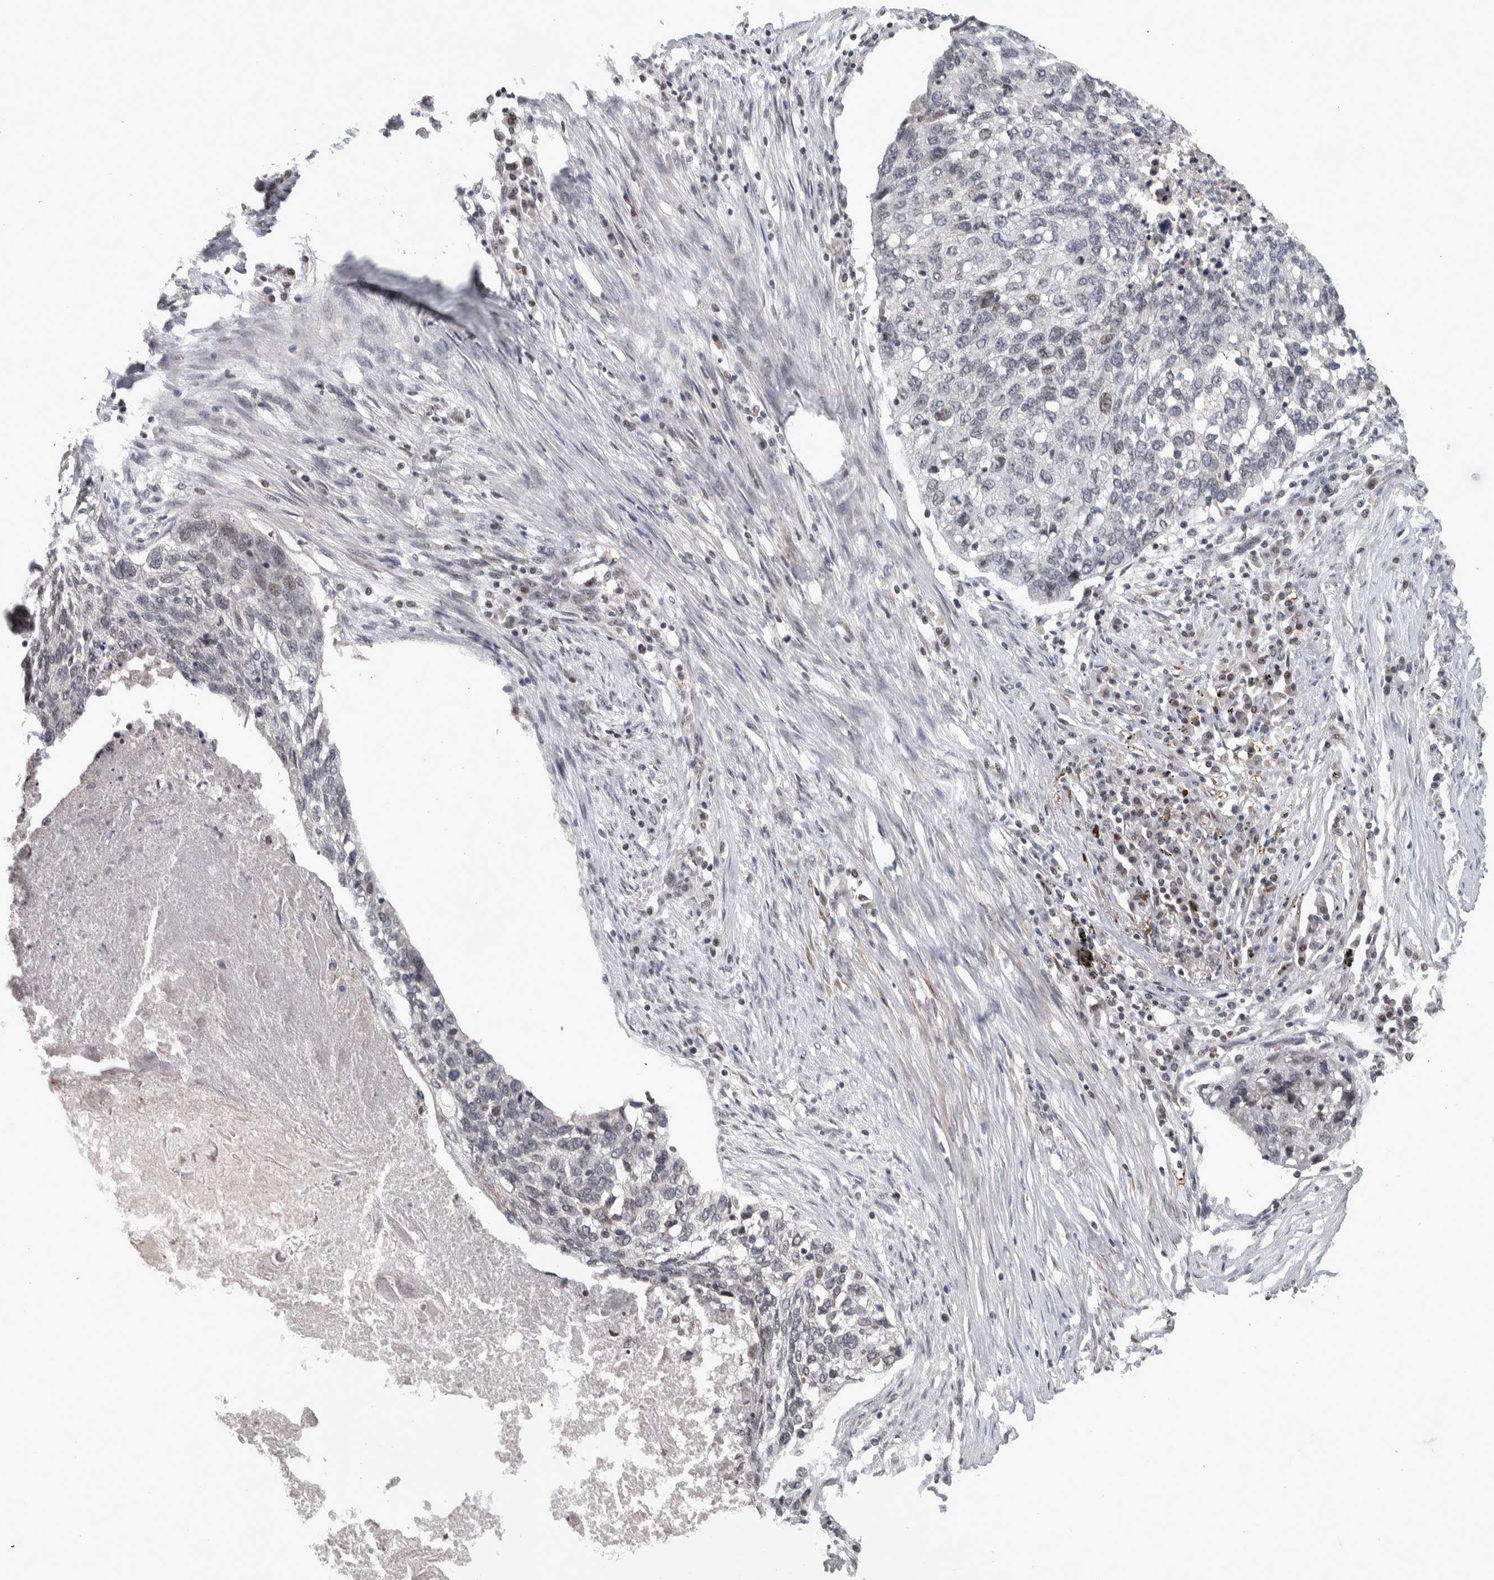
{"staining": {"intensity": "weak", "quantity": "<25%", "location": "nuclear"}, "tissue": "lung cancer", "cell_type": "Tumor cells", "image_type": "cancer", "snomed": [{"axis": "morphology", "description": "Squamous cell carcinoma, NOS"}, {"axis": "topography", "description": "Lung"}], "caption": "The micrograph shows no staining of tumor cells in lung squamous cell carcinoma. (DAB (3,3'-diaminobenzidine) immunohistochemistry (IHC) visualized using brightfield microscopy, high magnification).", "gene": "ZSCAN21", "patient": {"sex": "female", "age": 63}}